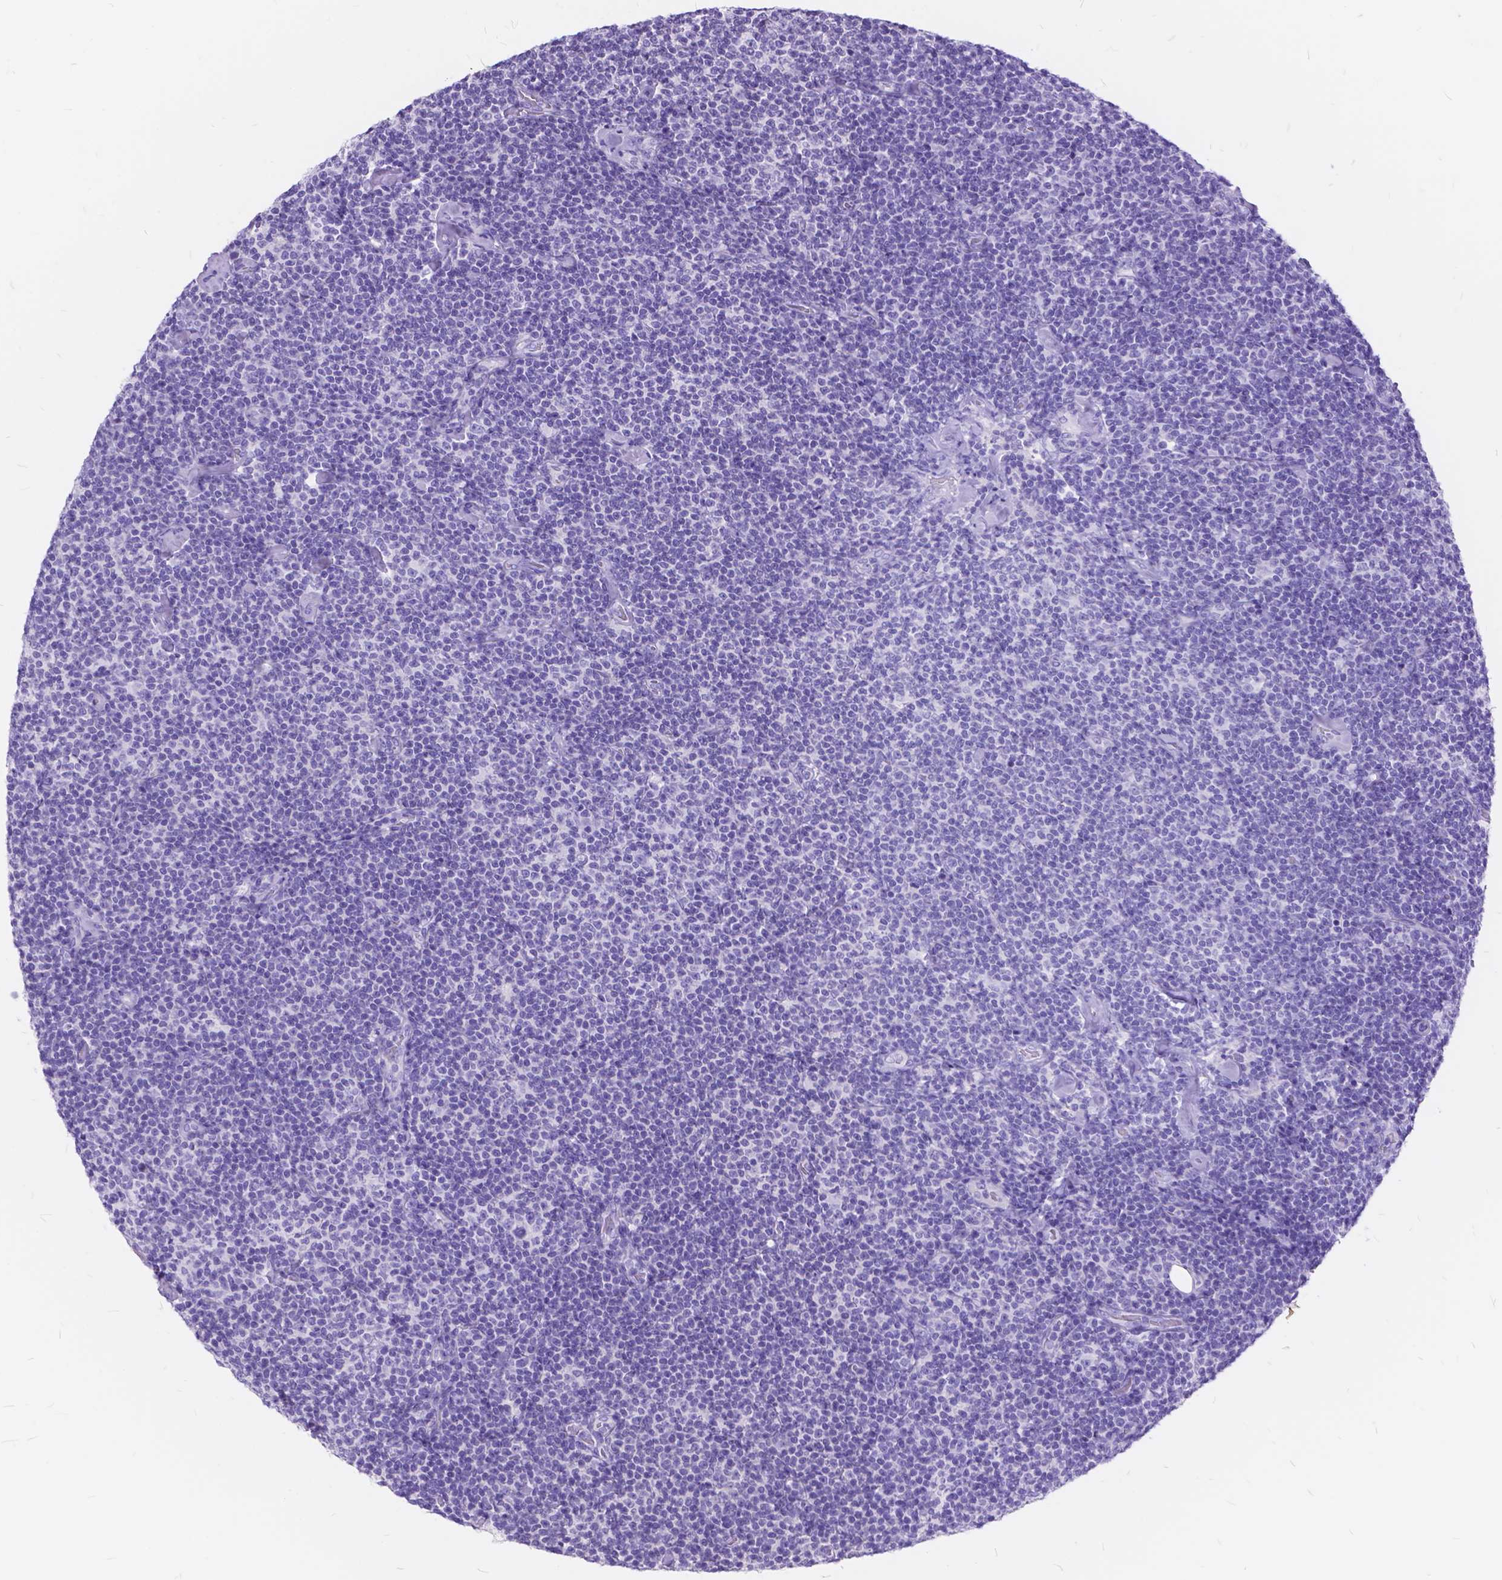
{"staining": {"intensity": "negative", "quantity": "none", "location": "none"}, "tissue": "lymphoma", "cell_type": "Tumor cells", "image_type": "cancer", "snomed": [{"axis": "morphology", "description": "Malignant lymphoma, non-Hodgkin's type, Low grade"}, {"axis": "topography", "description": "Lymph node"}], "caption": "Malignant lymphoma, non-Hodgkin's type (low-grade) stained for a protein using IHC reveals no staining tumor cells.", "gene": "FOXL2", "patient": {"sex": "male", "age": 81}}